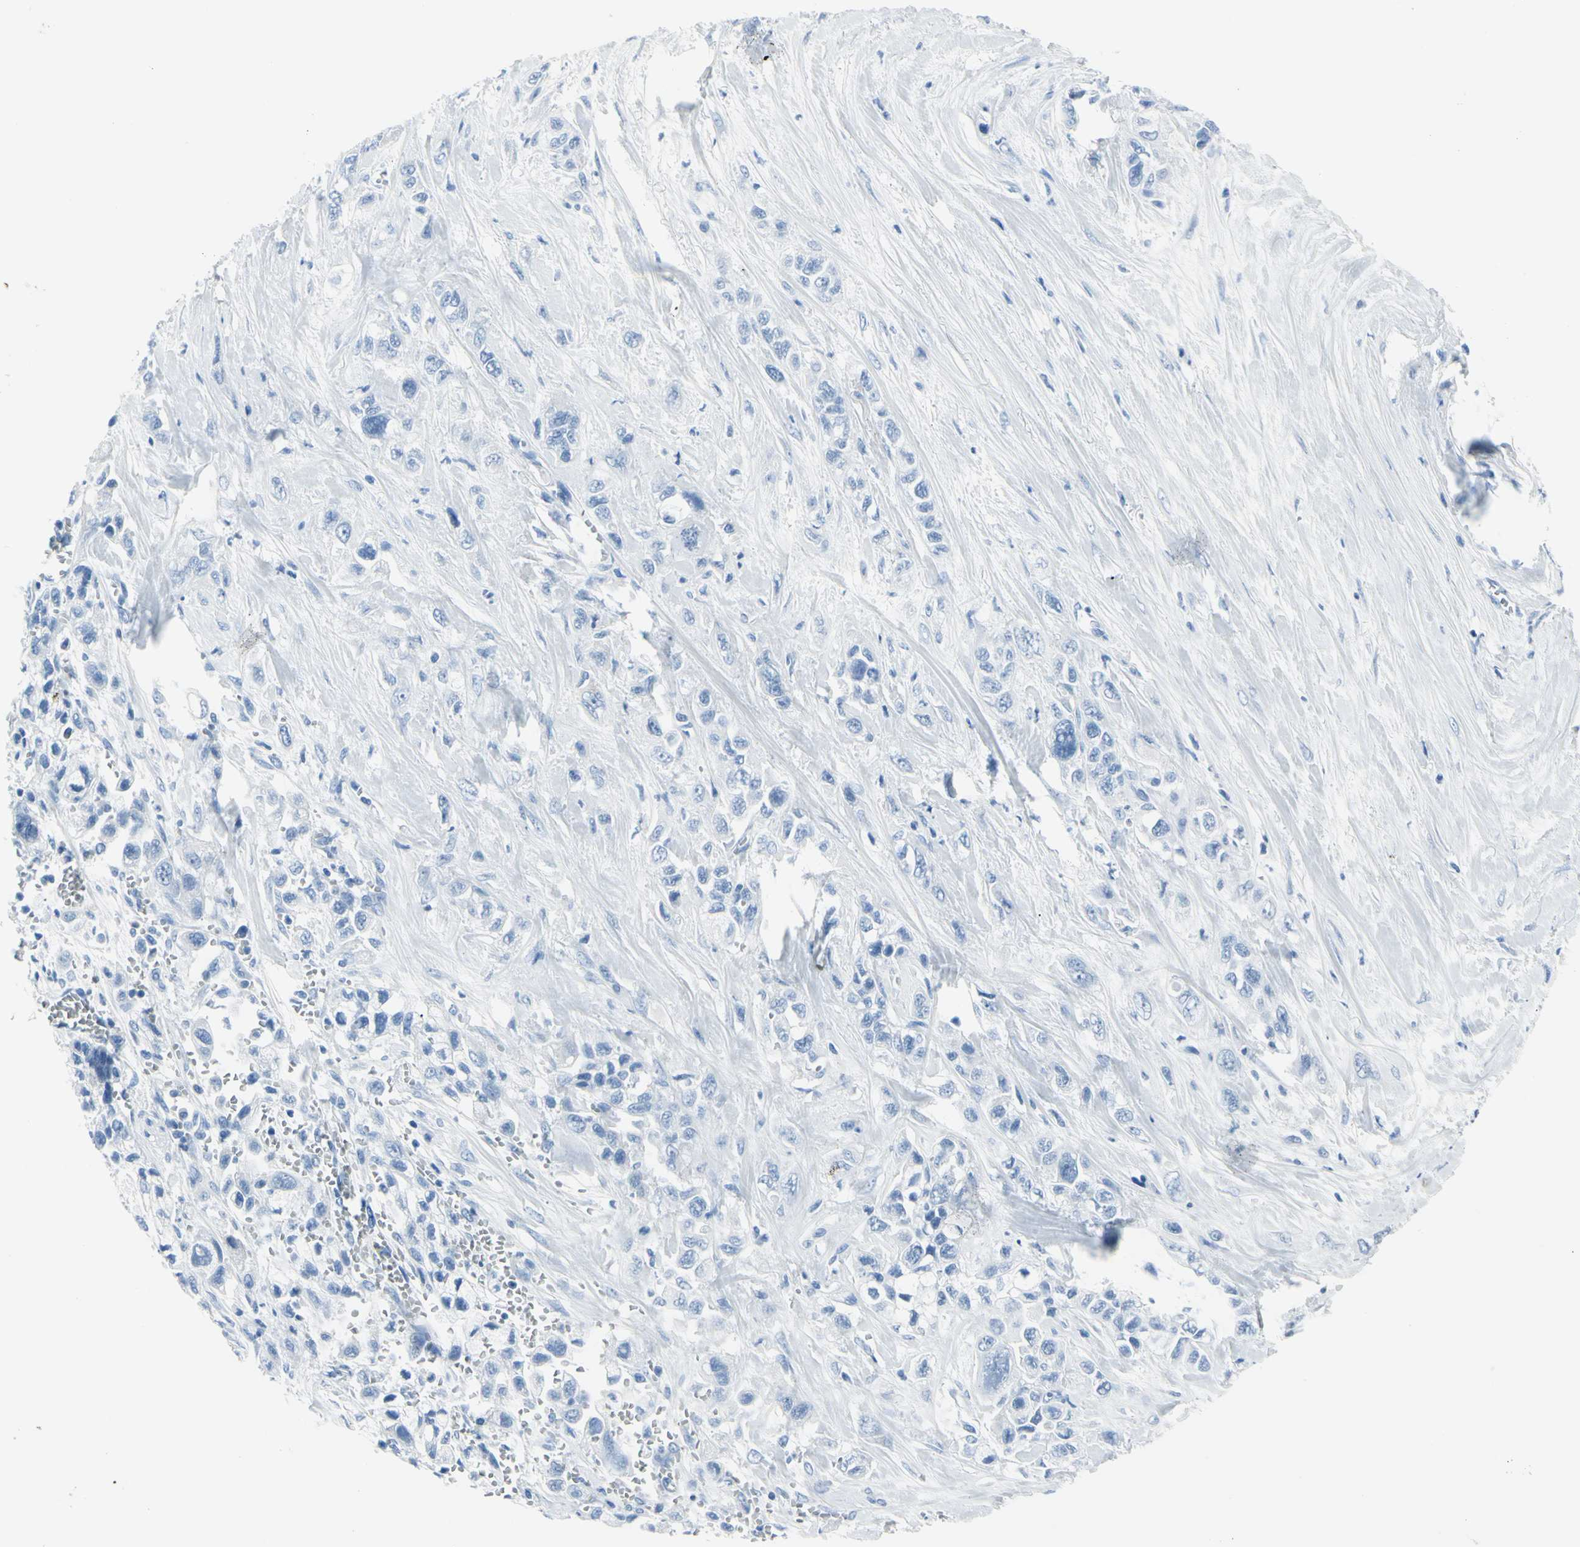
{"staining": {"intensity": "negative", "quantity": "none", "location": "none"}, "tissue": "pancreatic cancer", "cell_type": "Tumor cells", "image_type": "cancer", "snomed": [{"axis": "morphology", "description": "Adenocarcinoma, NOS"}, {"axis": "topography", "description": "Pancreas"}], "caption": "DAB (3,3'-diaminobenzidine) immunohistochemical staining of human adenocarcinoma (pancreatic) shows no significant staining in tumor cells. (DAB IHC with hematoxylin counter stain).", "gene": "TPO", "patient": {"sex": "male", "age": 74}}